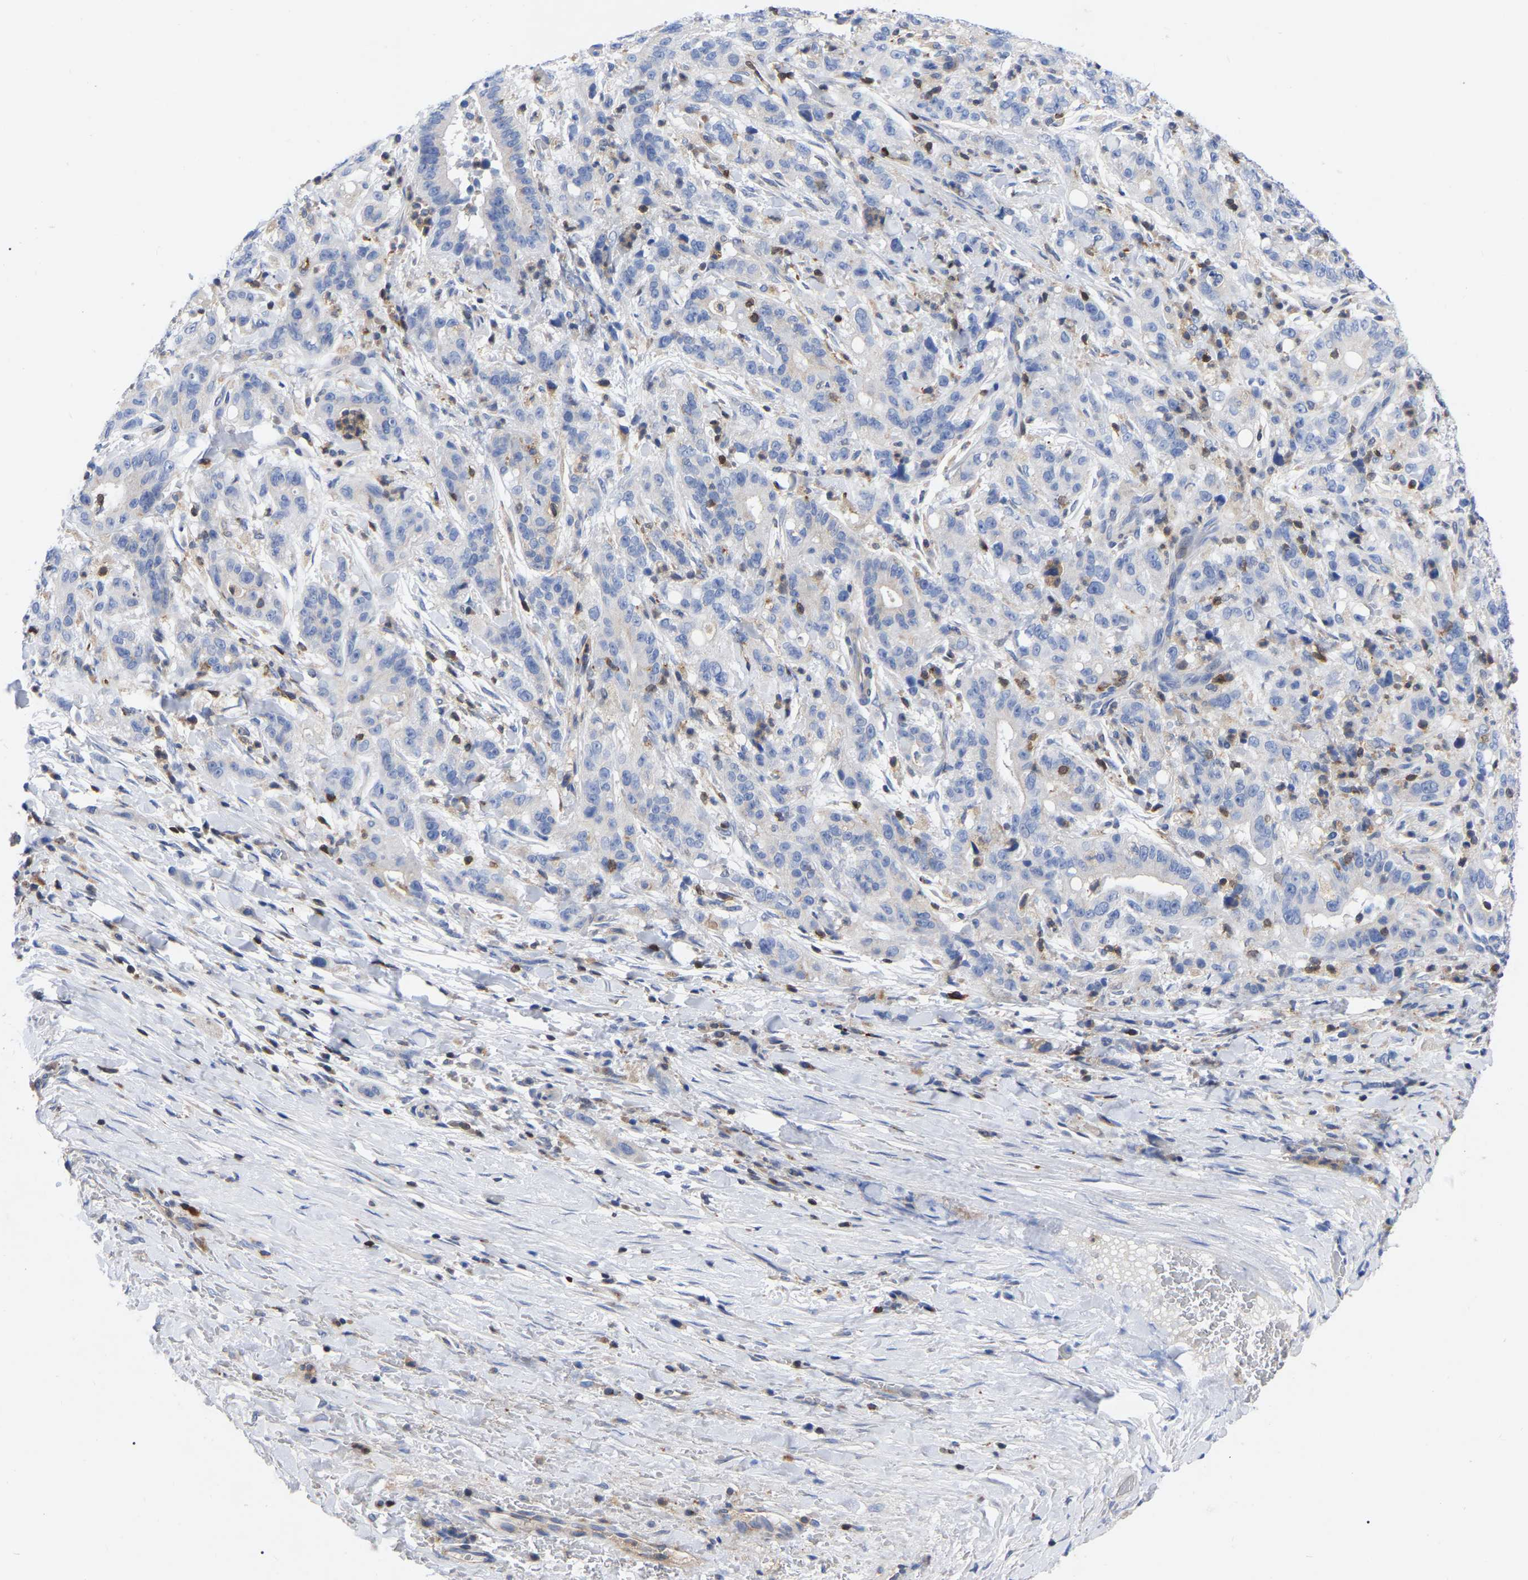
{"staining": {"intensity": "negative", "quantity": "none", "location": "none"}, "tissue": "liver cancer", "cell_type": "Tumor cells", "image_type": "cancer", "snomed": [{"axis": "morphology", "description": "Cholangiocarcinoma"}, {"axis": "topography", "description": "Liver"}], "caption": "Cholangiocarcinoma (liver) stained for a protein using IHC reveals no positivity tumor cells.", "gene": "PTPN7", "patient": {"sex": "female", "age": 38}}